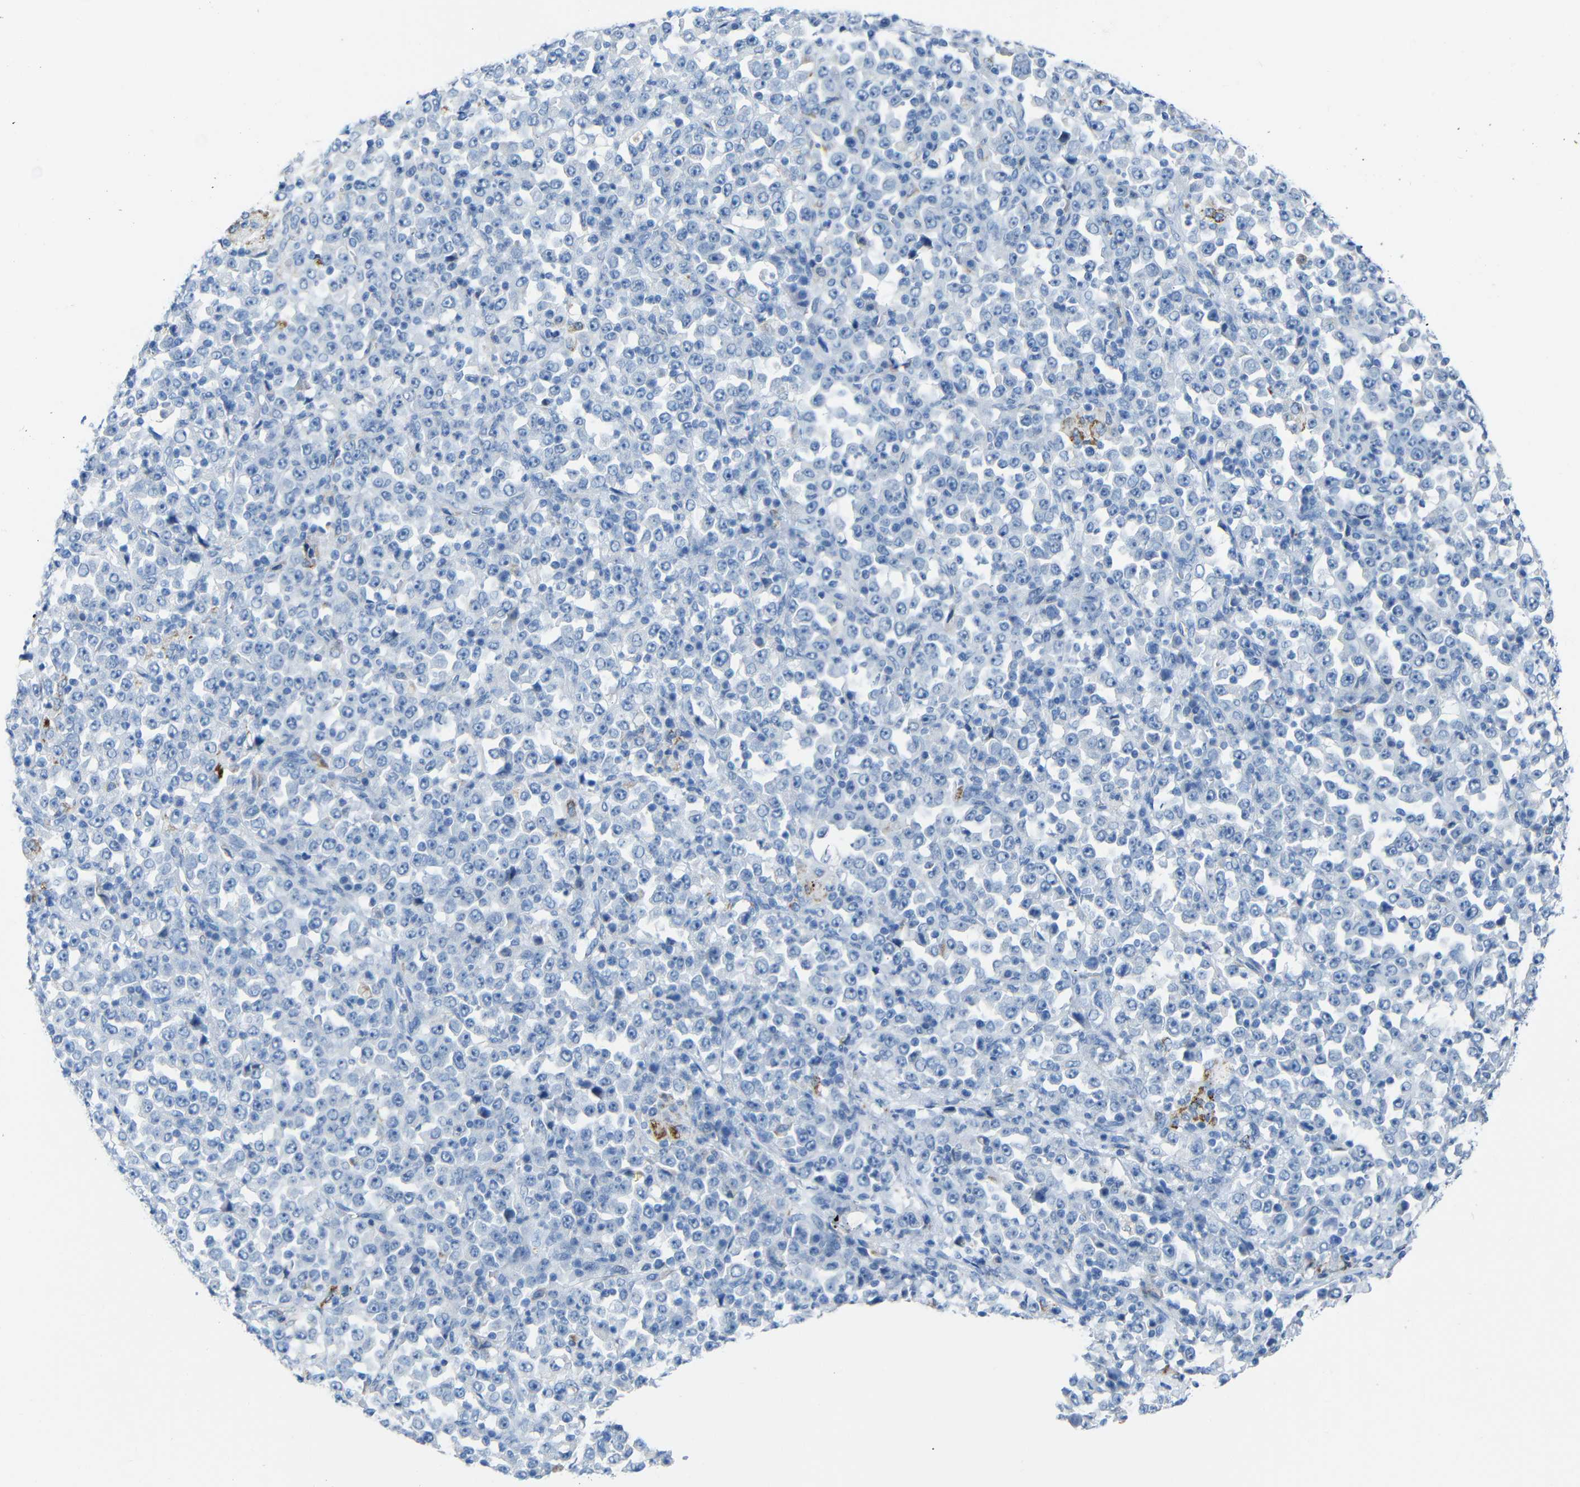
{"staining": {"intensity": "moderate", "quantity": "<25%", "location": "cytoplasmic/membranous"}, "tissue": "stomach cancer", "cell_type": "Tumor cells", "image_type": "cancer", "snomed": [{"axis": "morphology", "description": "Normal tissue, NOS"}, {"axis": "morphology", "description": "Adenocarcinoma, NOS"}, {"axis": "topography", "description": "Stomach, upper"}, {"axis": "topography", "description": "Stomach"}], "caption": "Protein expression analysis of stomach adenocarcinoma shows moderate cytoplasmic/membranous staining in about <25% of tumor cells.", "gene": "C15orf48", "patient": {"sex": "male", "age": 59}}